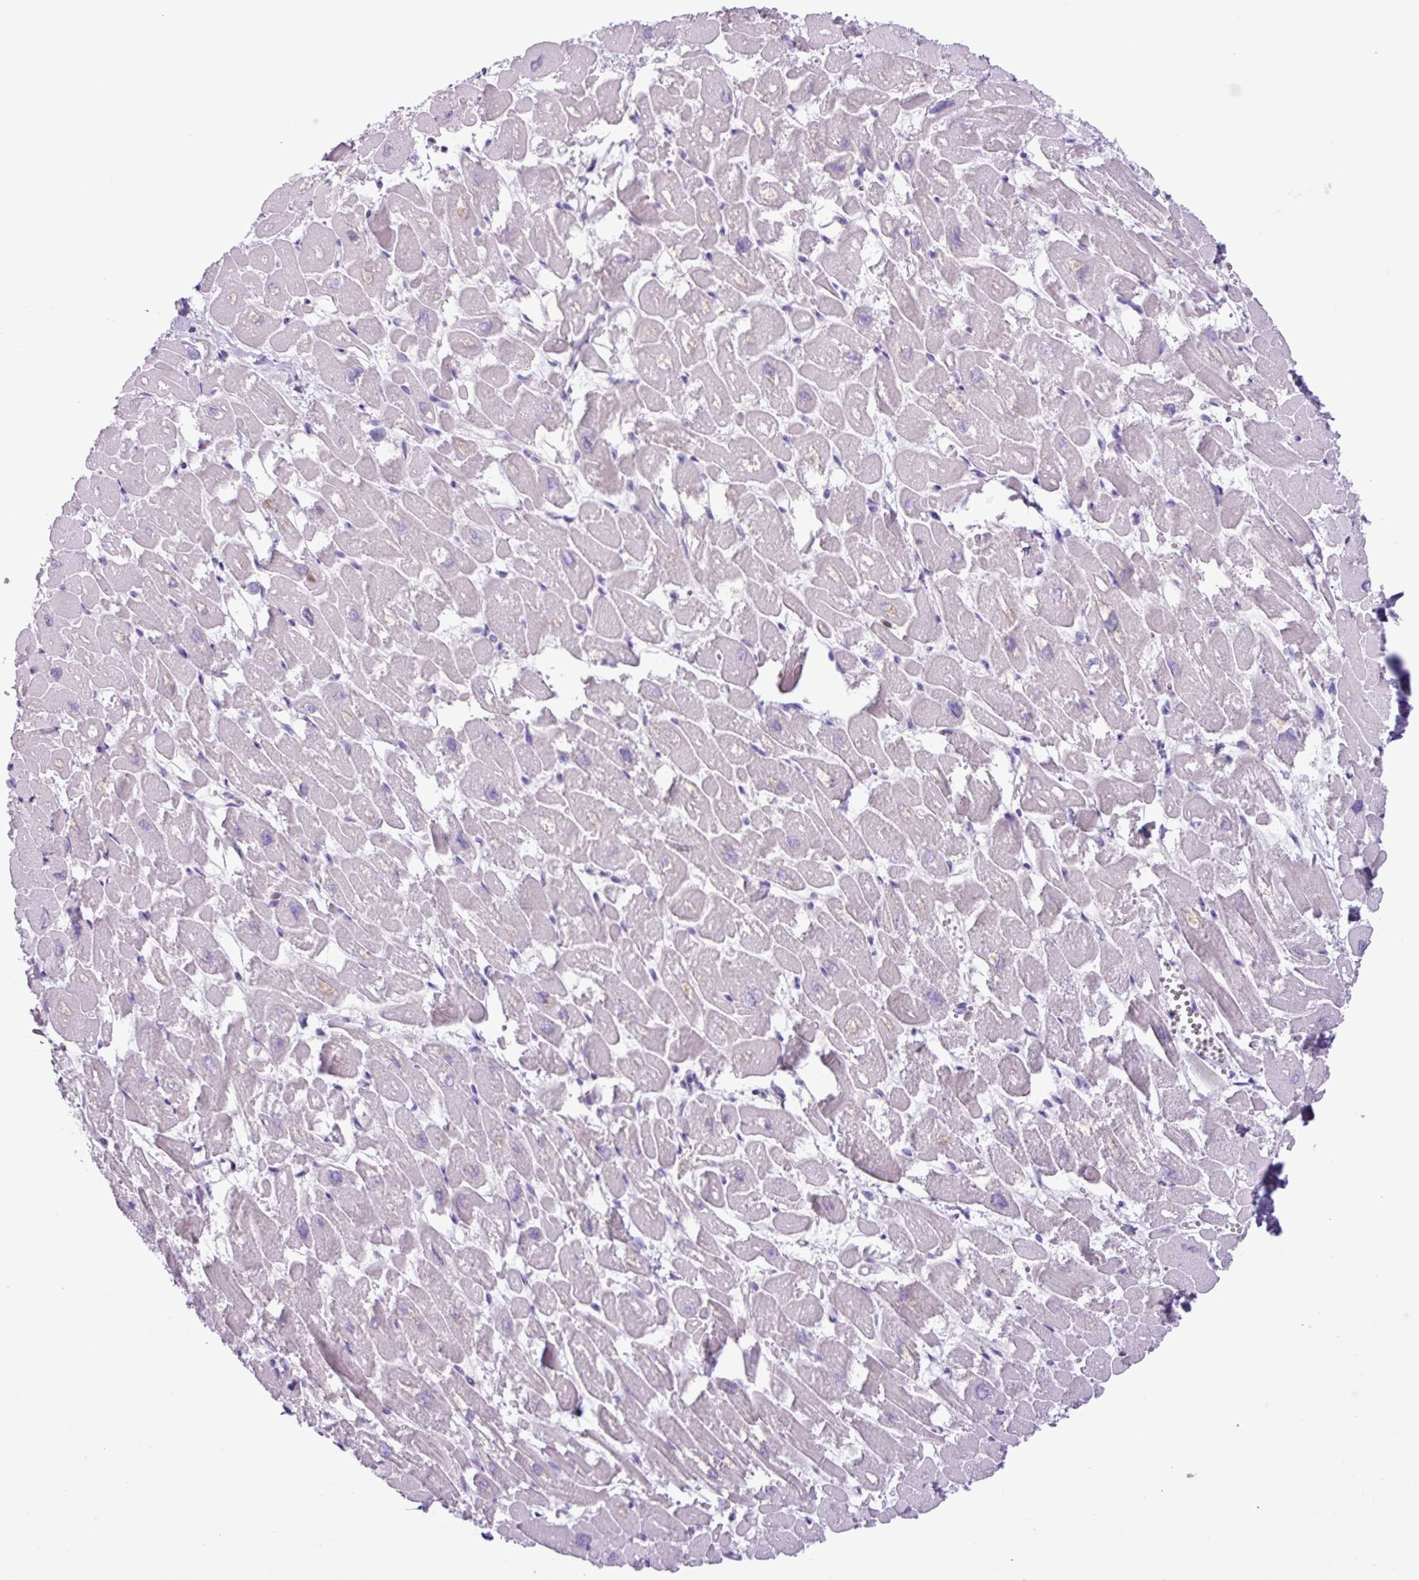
{"staining": {"intensity": "negative", "quantity": "none", "location": "none"}, "tissue": "heart muscle", "cell_type": "Cardiomyocytes", "image_type": "normal", "snomed": [{"axis": "morphology", "description": "Normal tissue, NOS"}, {"axis": "topography", "description": "Heart"}], "caption": "Immunohistochemistry (IHC) photomicrograph of unremarkable human heart muscle stained for a protein (brown), which displays no staining in cardiomyocytes.", "gene": "CYSTM1", "patient": {"sex": "male", "age": 54}}